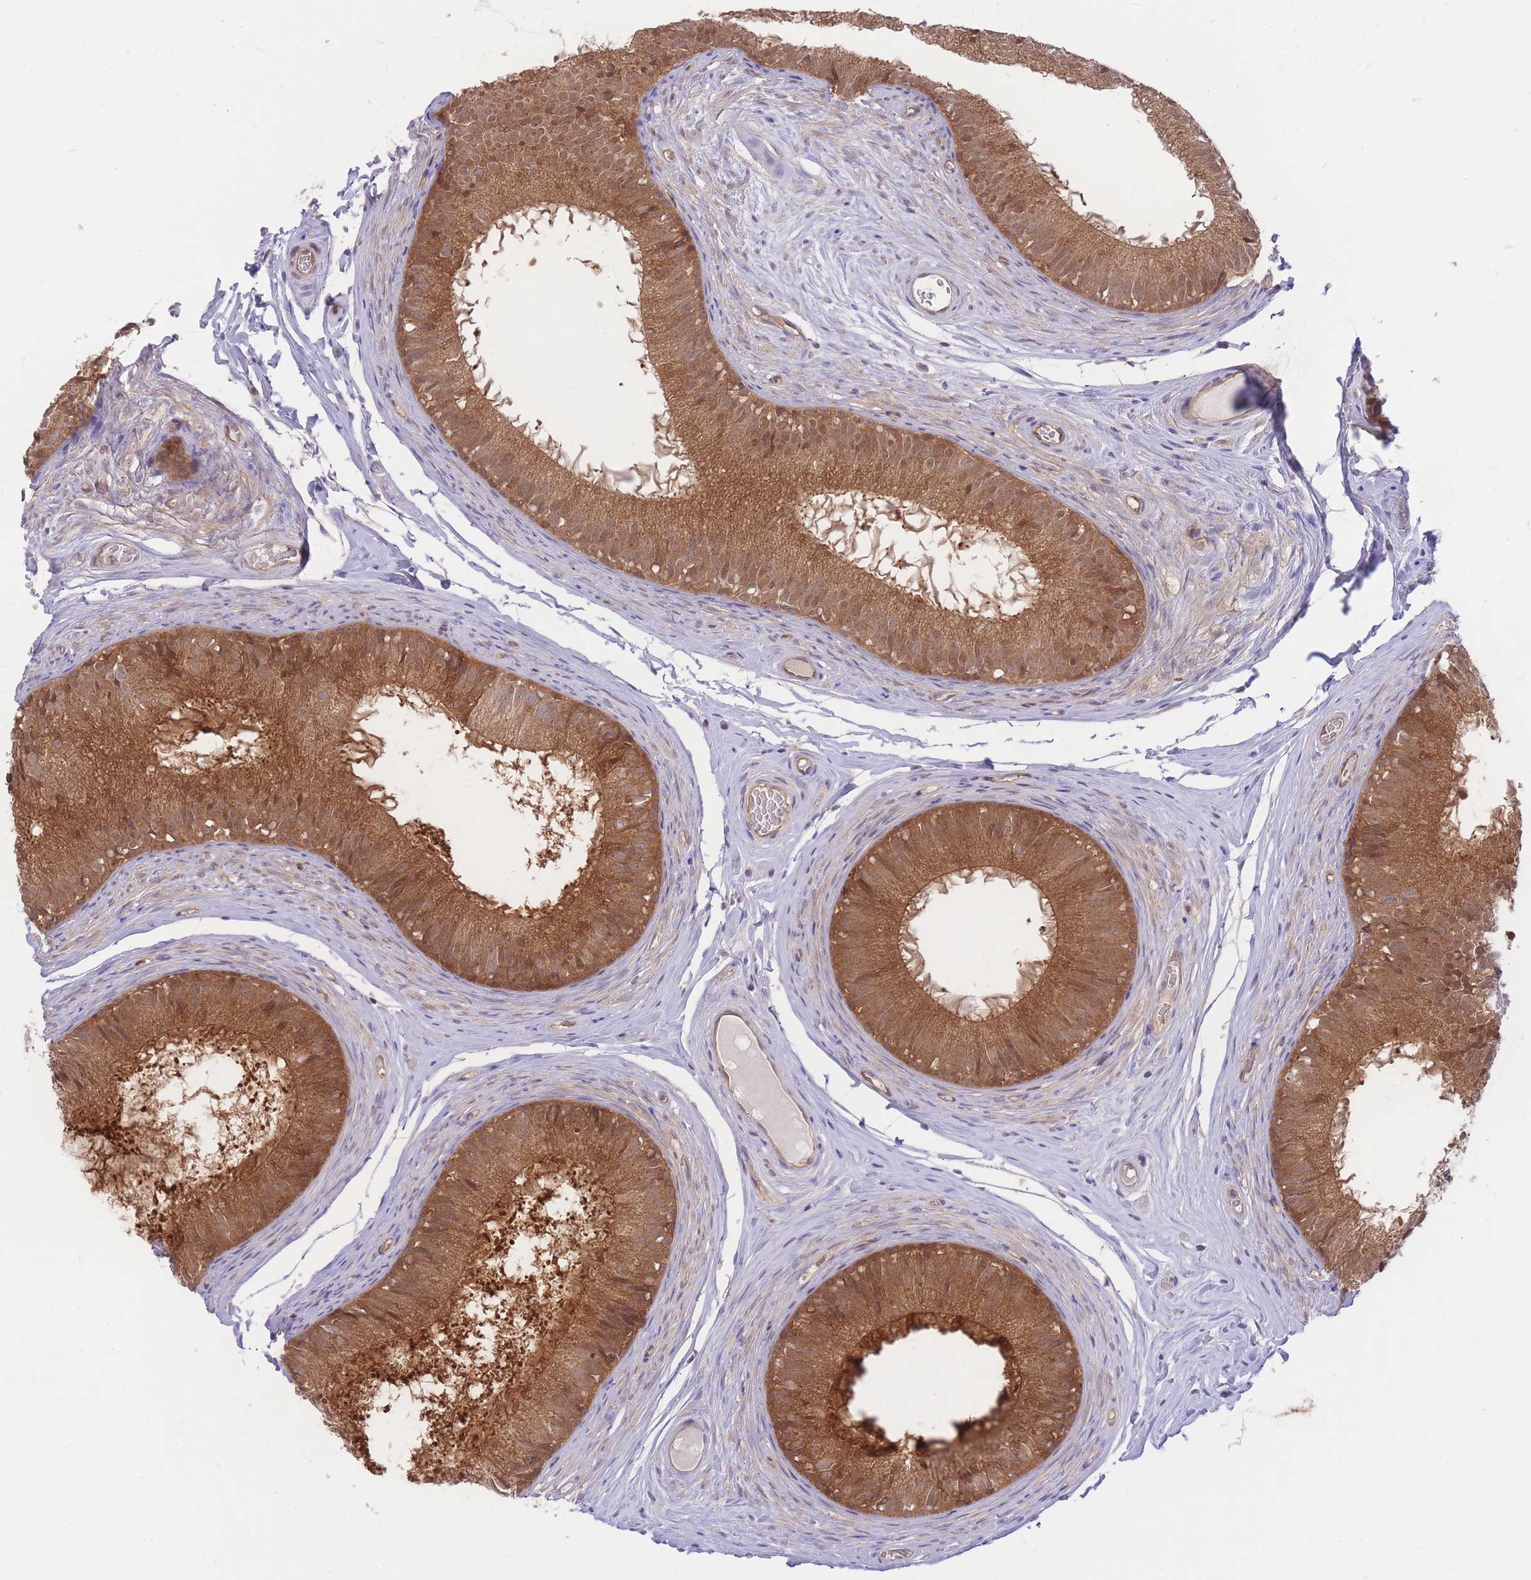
{"staining": {"intensity": "strong", "quantity": ">75%", "location": "cytoplasmic/membranous"}, "tissue": "epididymis", "cell_type": "Glandular cells", "image_type": "normal", "snomed": [{"axis": "morphology", "description": "Normal tissue, NOS"}, {"axis": "topography", "description": "Epididymis"}], "caption": "Approximately >75% of glandular cells in unremarkable epididymis display strong cytoplasmic/membranous protein expression as visualized by brown immunohistochemical staining.", "gene": "PREP", "patient": {"sex": "male", "age": 25}}